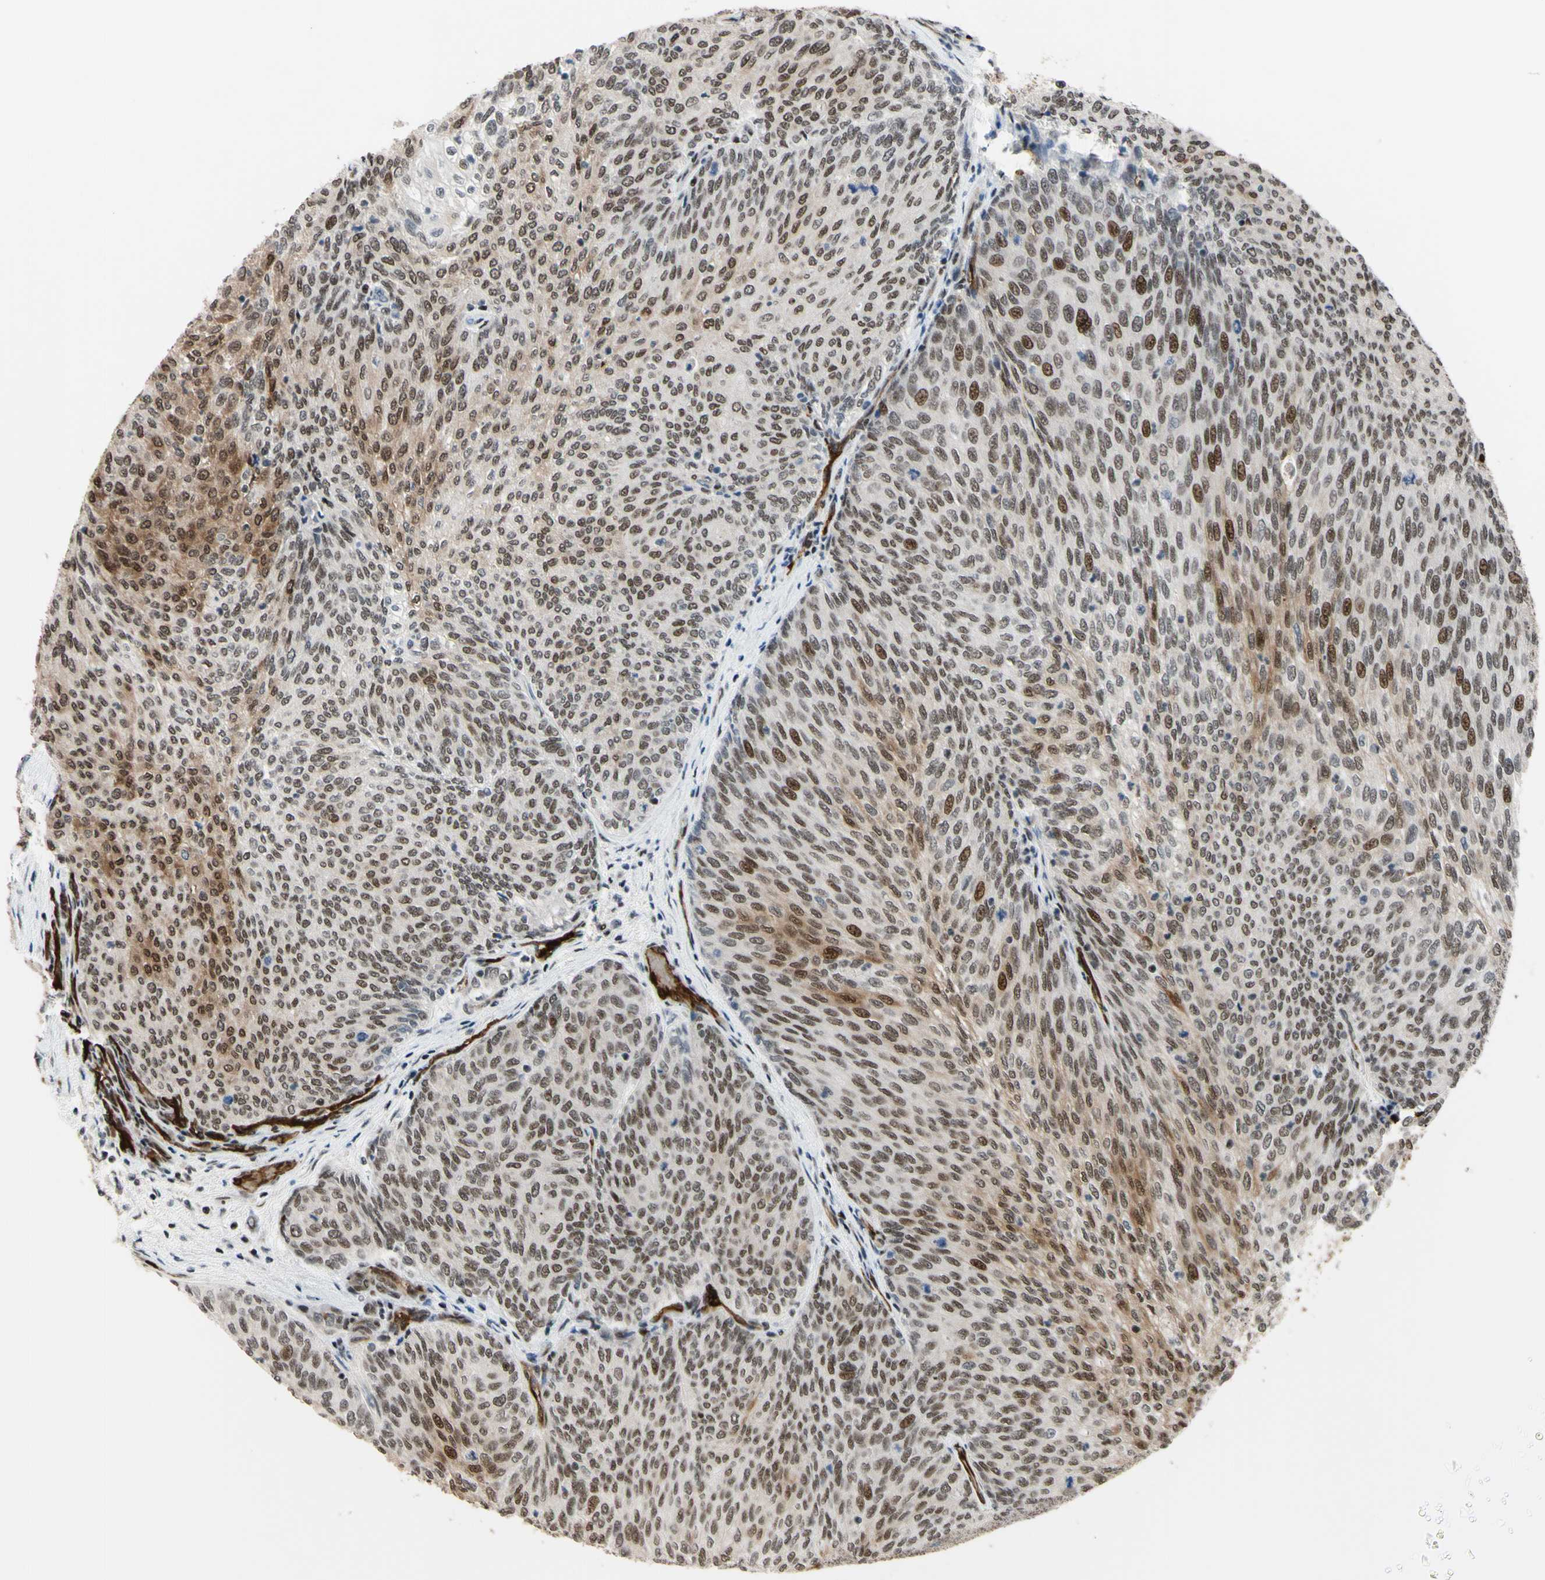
{"staining": {"intensity": "moderate", "quantity": ">75%", "location": "nuclear"}, "tissue": "urothelial cancer", "cell_type": "Tumor cells", "image_type": "cancer", "snomed": [{"axis": "morphology", "description": "Urothelial carcinoma, Low grade"}, {"axis": "topography", "description": "Urinary bladder"}], "caption": "Protein expression analysis of human urothelial cancer reveals moderate nuclear staining in about >75% of tumor cells.", "gene": "THAP12", "patient": {"sex": "female", "age": 79}}